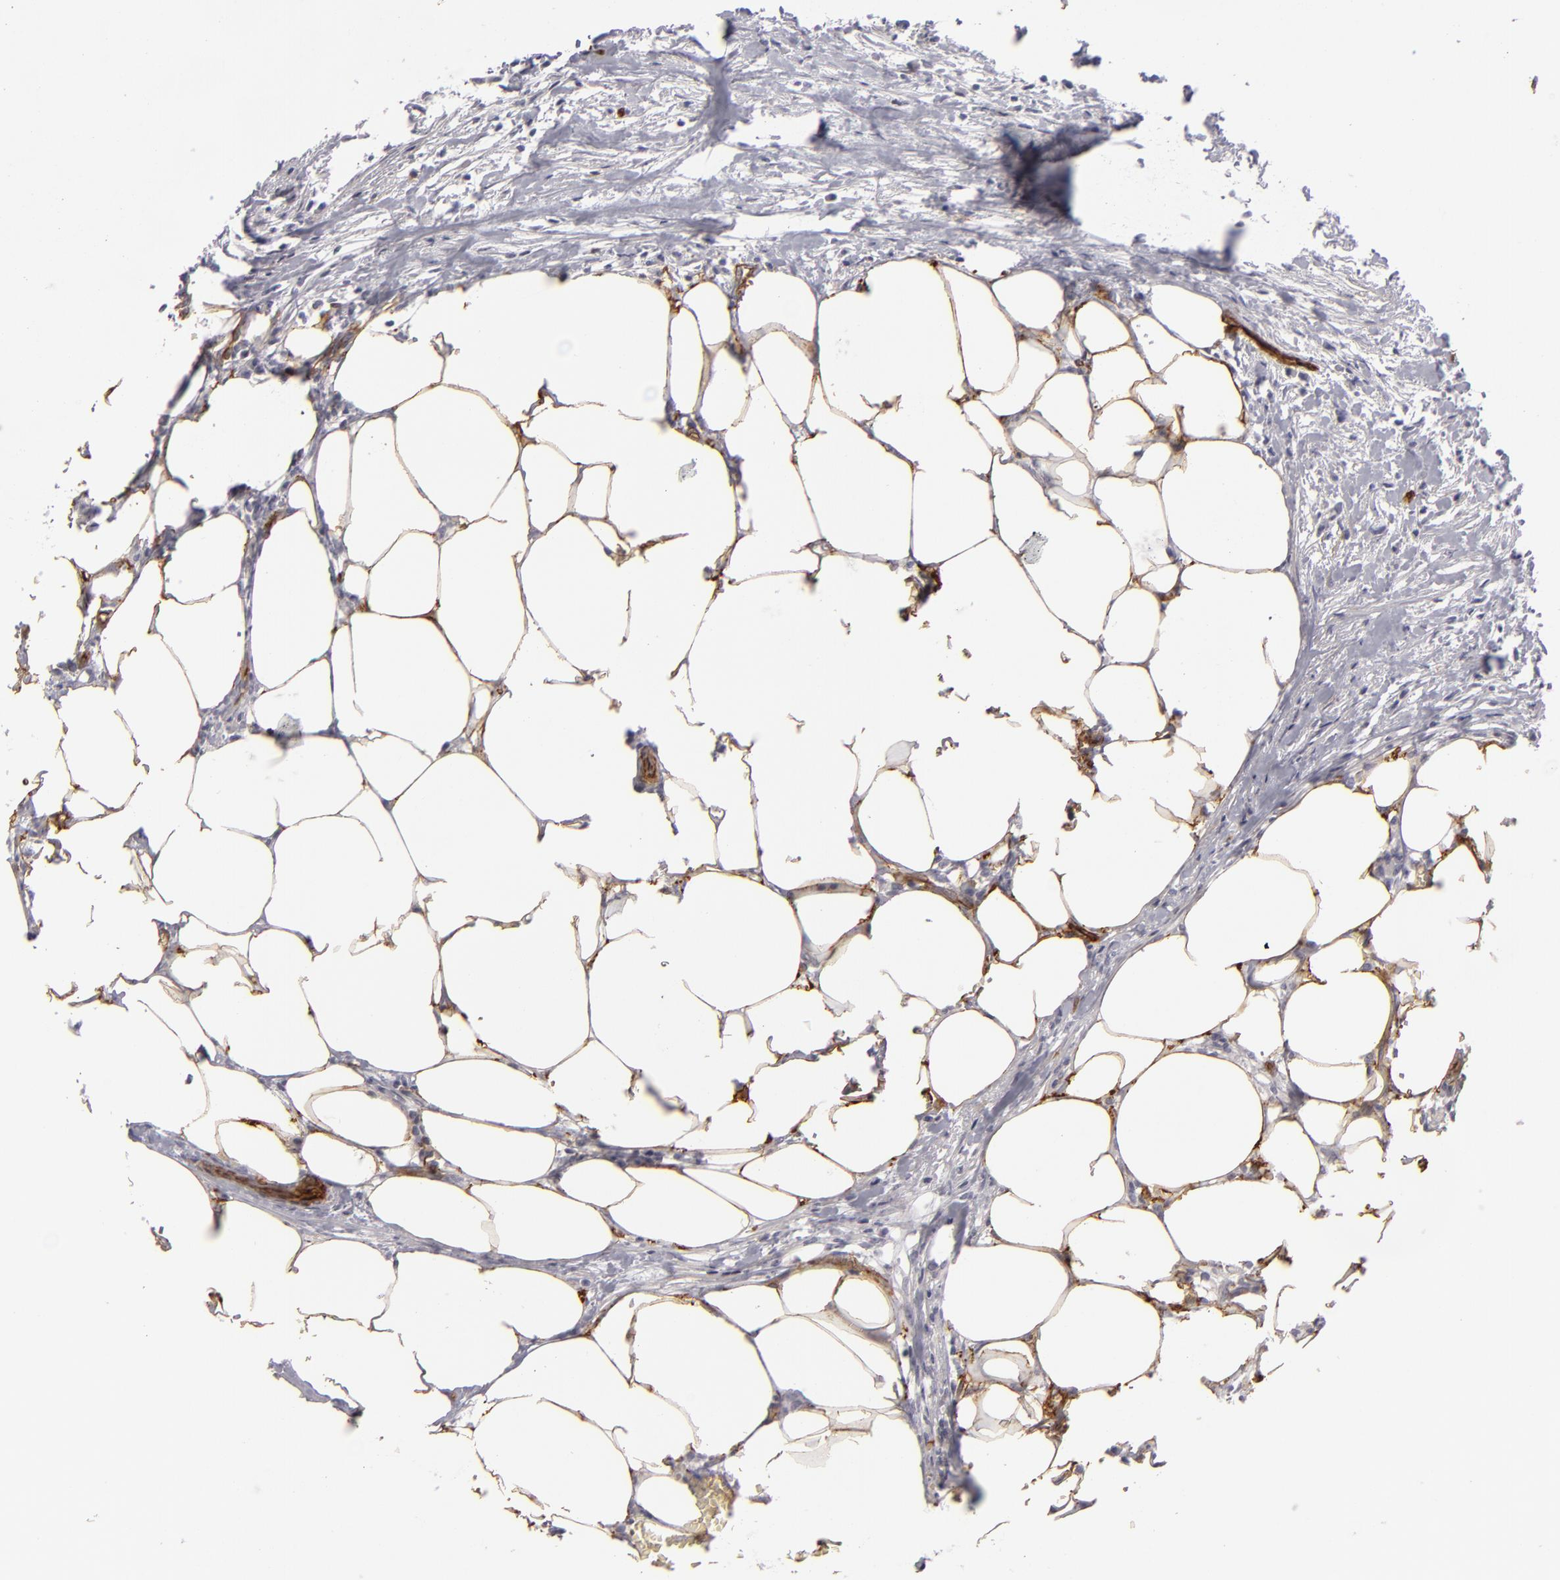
{"staining": {"intensity": "negative", "quantity": "none", "location": "none"}, "tissue": "colorectal cancer", "cell_type": "Tumor cells", "image_type": "cancer", "snomed": [{"axis": "morphology", "description": "Adenocarcinoma, NOS"}, {"axis": "topography", "description": "Colon"}], "caption": "Tumor cells are negative for protein expression in human adenocarcinoma (colorectal).", "gene": "MCAM", "patient": {"sex": "male", "age": 55}}